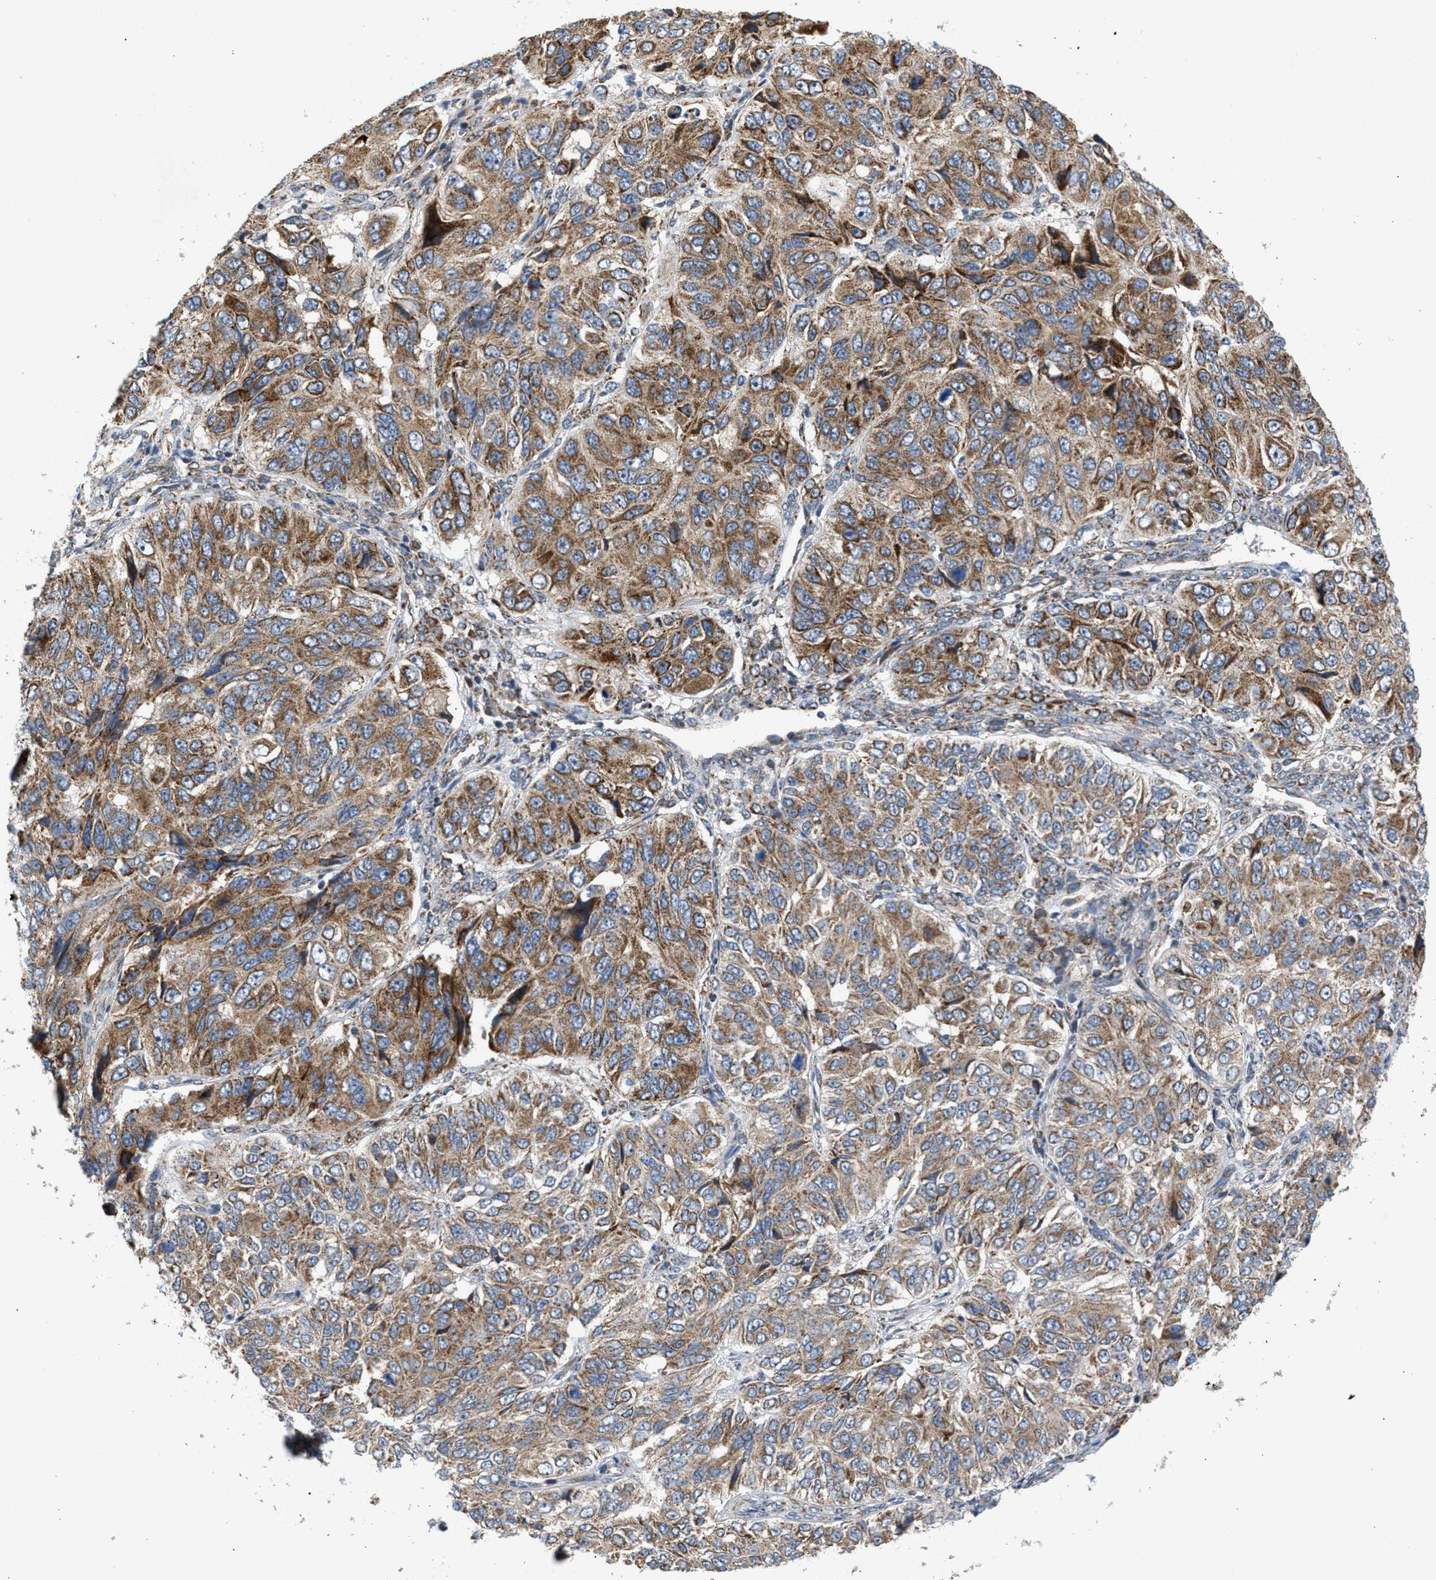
{"staining": {"intensity": "moderate", "quantity": ">75%", "location": "cytoplasmic/membranous"}, "tissue": "ovarian cancer", "cell_type": "Tumor cells", "image_type": "cancer", "snomed": [{"axis": "morphology", "description": "Carcinoma, endometroid"}, {"axis": "topography", "description": "Ovary"}], "caption": "Immunohistochemistry image of ovarian cancer (endometroid carcinoma) stained for a protein (brown), which demonstrates medium levels of moderate cytoplasmic/membranous positivity in approximately >75% of tumor cells.", "gene": "TACO1", "patient": {"sex": "female", "age": 51}}